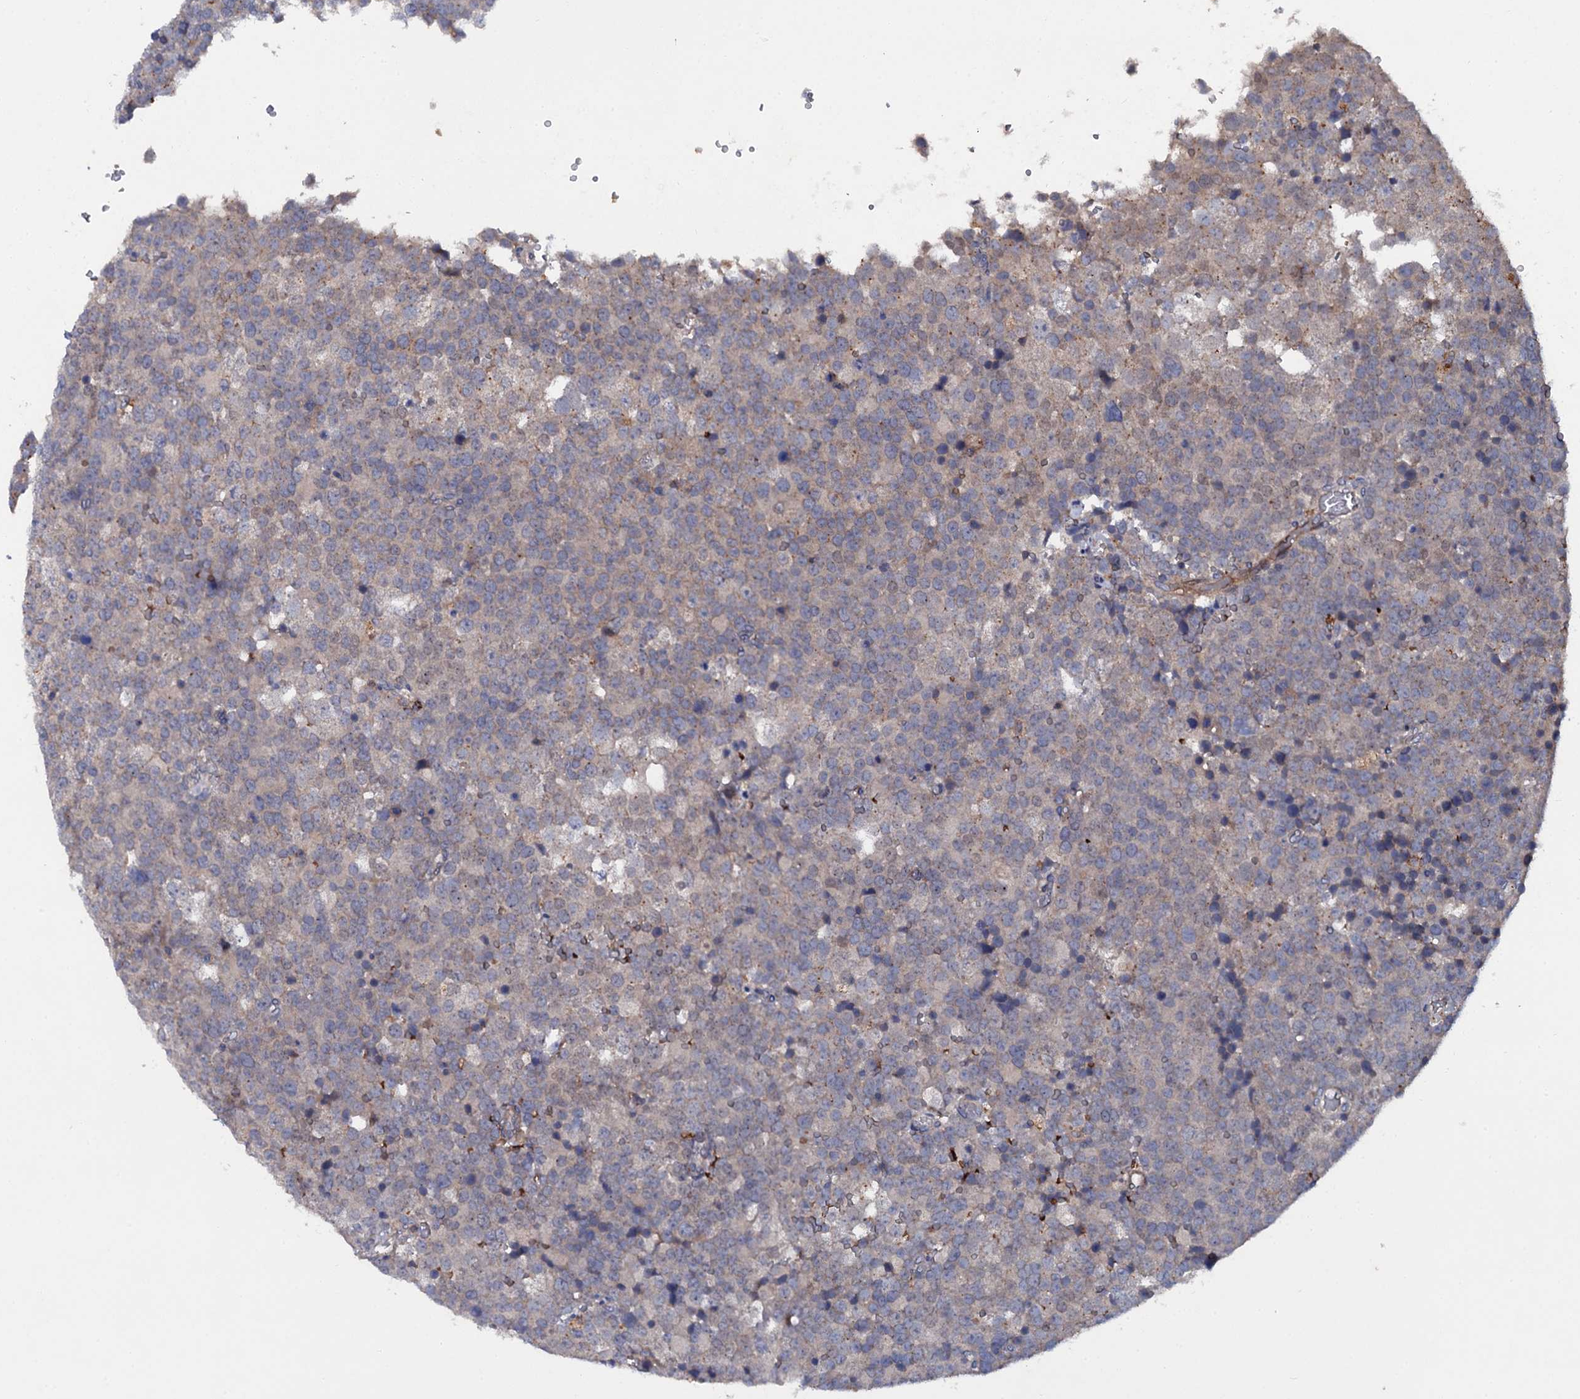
{"staining": {"intensity": "weak", "quantity": "25%-75%", "location": "cytoplasmic/membranous,nuclear"}, "tissue": "testis cancer", "cell_type": "Tumor cells", "image_type": "cancer", "snomed": [{"axis": "morphology", "description": "Seminoma, NOS"}, {"axis": "topography", "description": "Testis"}], "caption": "IHC (DAB) staining of human testis cancer reveals weak cytoplasmic/membranous and nuclear protein positivity in approximately 25%-75% of tumor cells.", "gene": "LRRC28", "patient": {"sex": "male", "age": 71}}